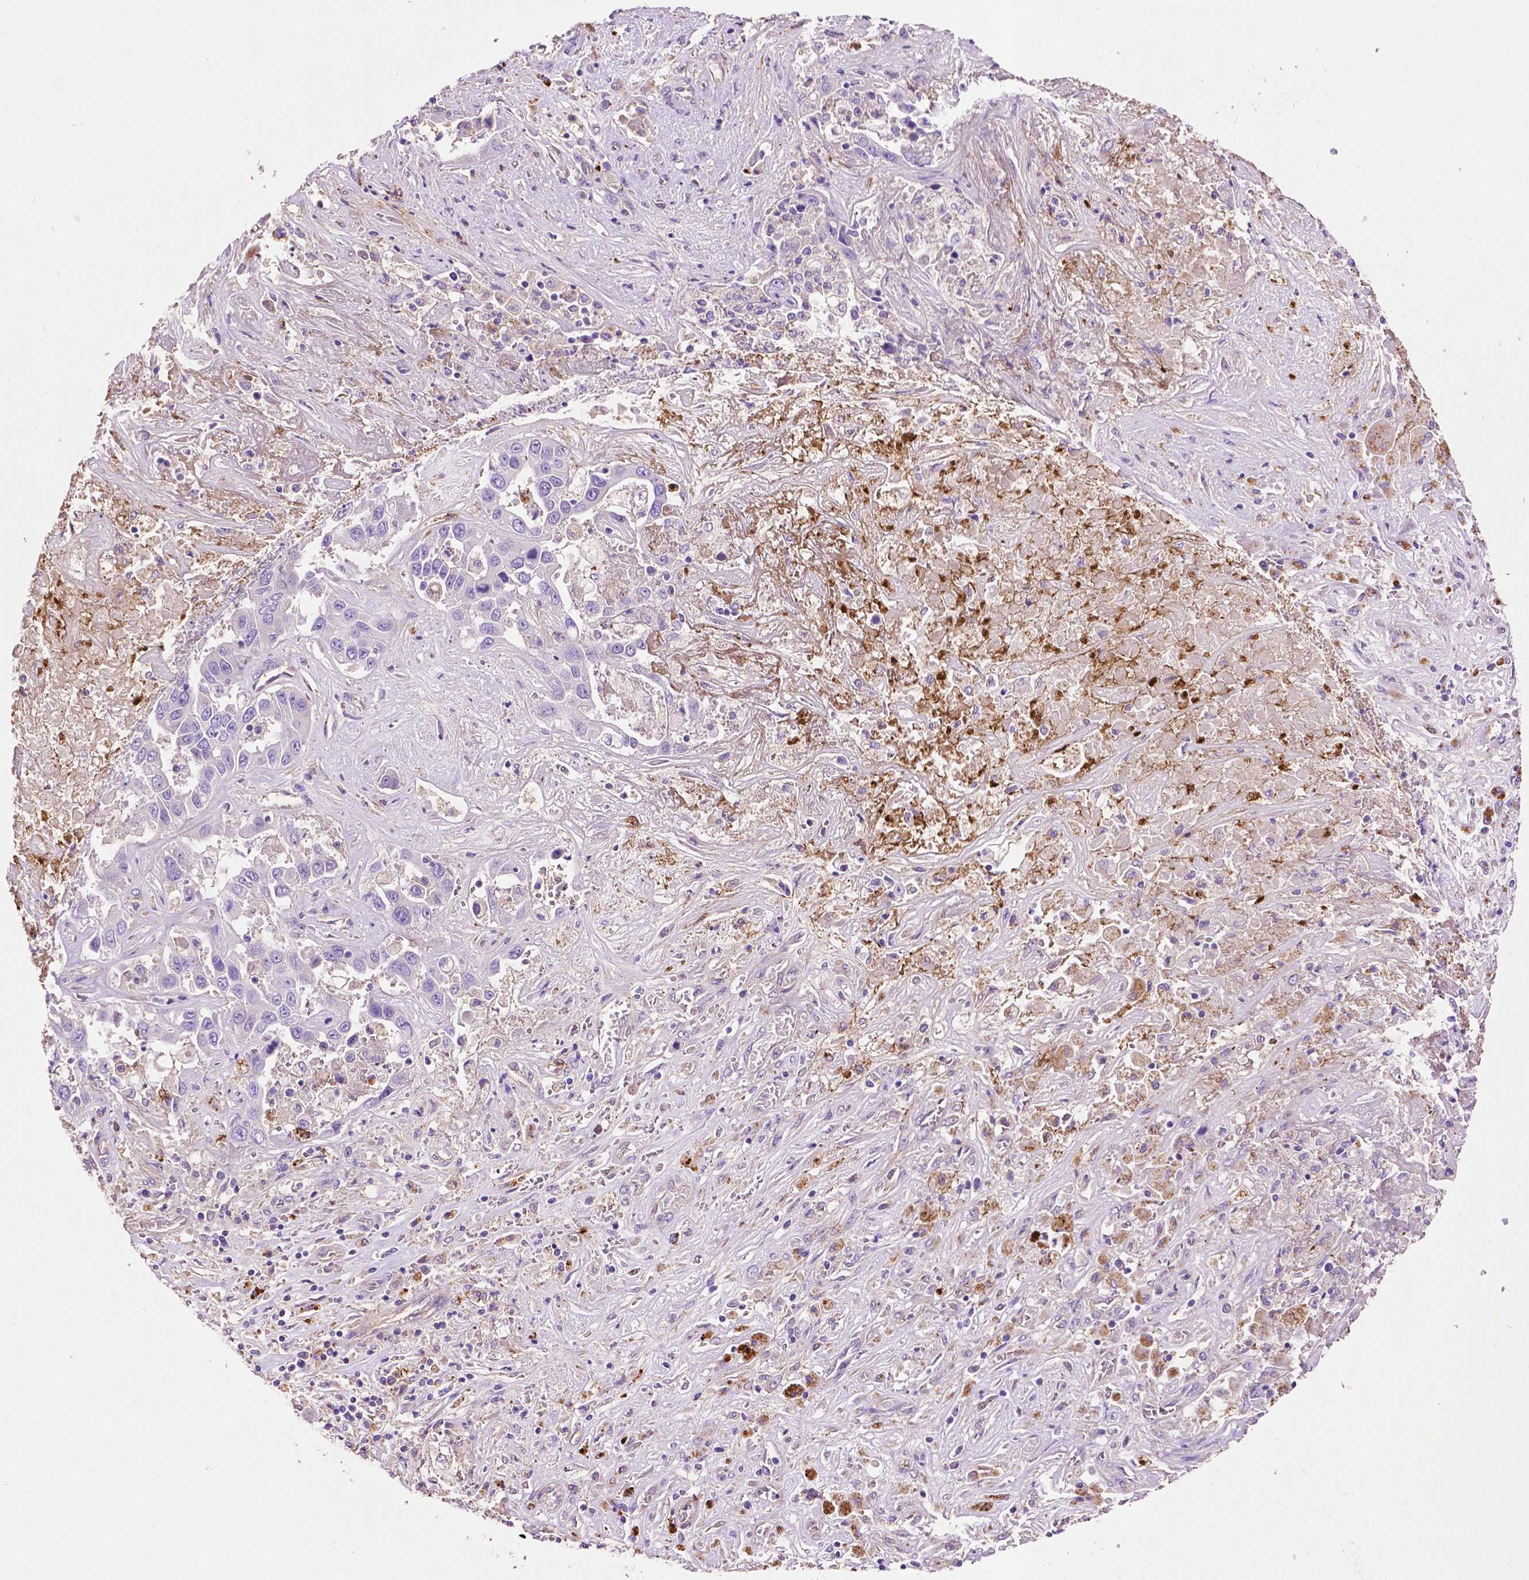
{"staining": {"intensity": "negative", "quantity": "none", "location": "none"}, "tissue": "liver cancer", "cell_type": "Tumor cells", "image_type": "cancer", "snomed": [{"axis": "morphology", "description": "Cholangiocarcinoma"}, {"axis": "topography", "description": "Liver"}], "caption": "A high-resolution micrograph shows IHC staining of liver cancer, which displays no significant staining in tumor cells. Nuclei are stained in blue.", "gene": "GDPD5", "patient": {"sex": "female", "age": 52}}